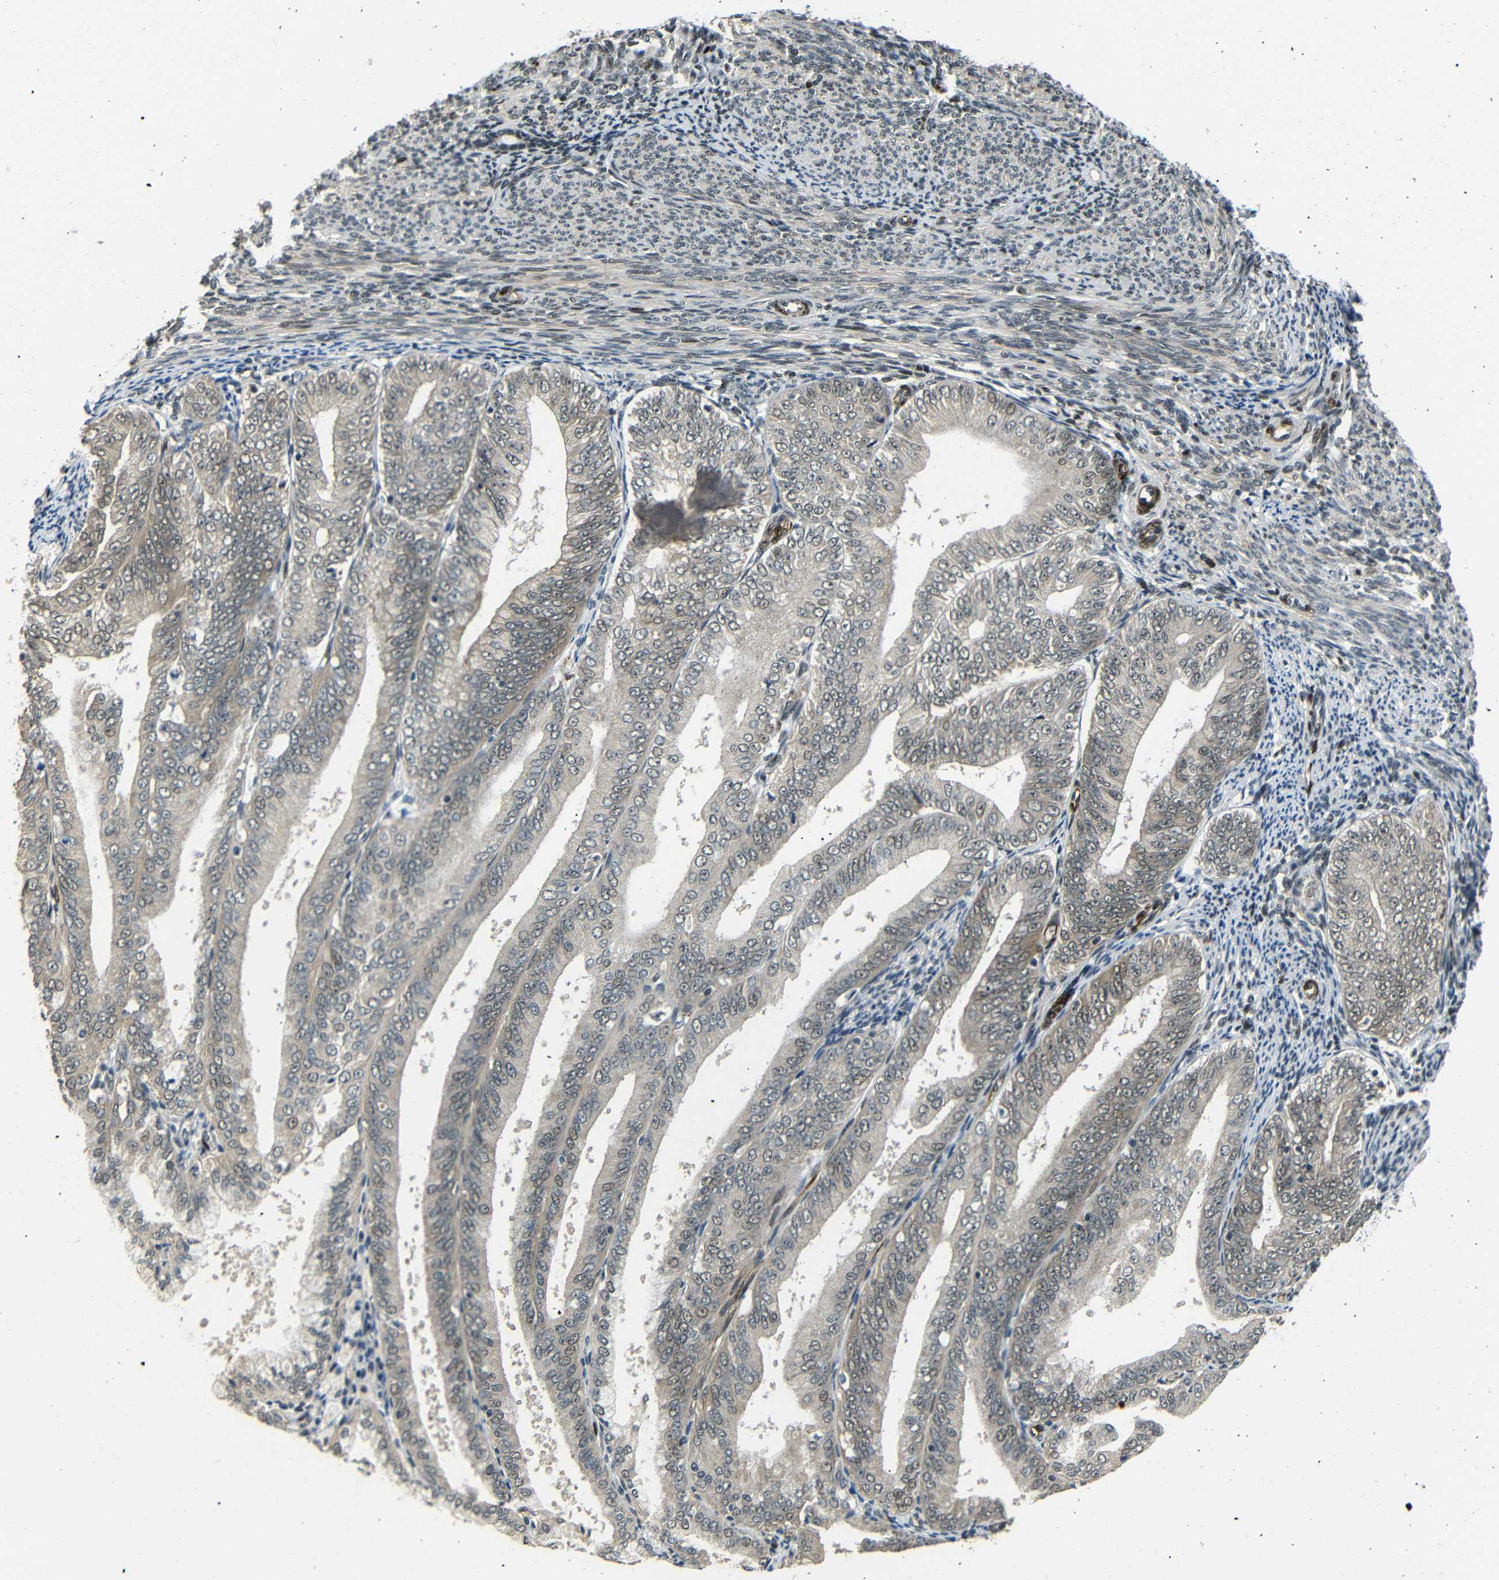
{"staining": {"intensity": "moderate", "quantity": ">75%", "location": "cytoplasmic/membranous,nuclear"}, "tissue": "endometrial cancer", "cell_type": "Tumor cells", "image_type": "cancer", "snomed": [{"axis": "morphology", "description": "Adenocarcinoma, NOS"}, {"axis": "topography", "description": "Endometrium"}], "caption": "Endometrial cancer was stained to show a protein in brown. There is medium levels of moderate cytoplasmic/membranous and nuclear staining in approximately >75% of tumor cells. Nuclei are stained in blue.", "gene": "TBX2", "patient": {"sex": "female", "age": 63}}